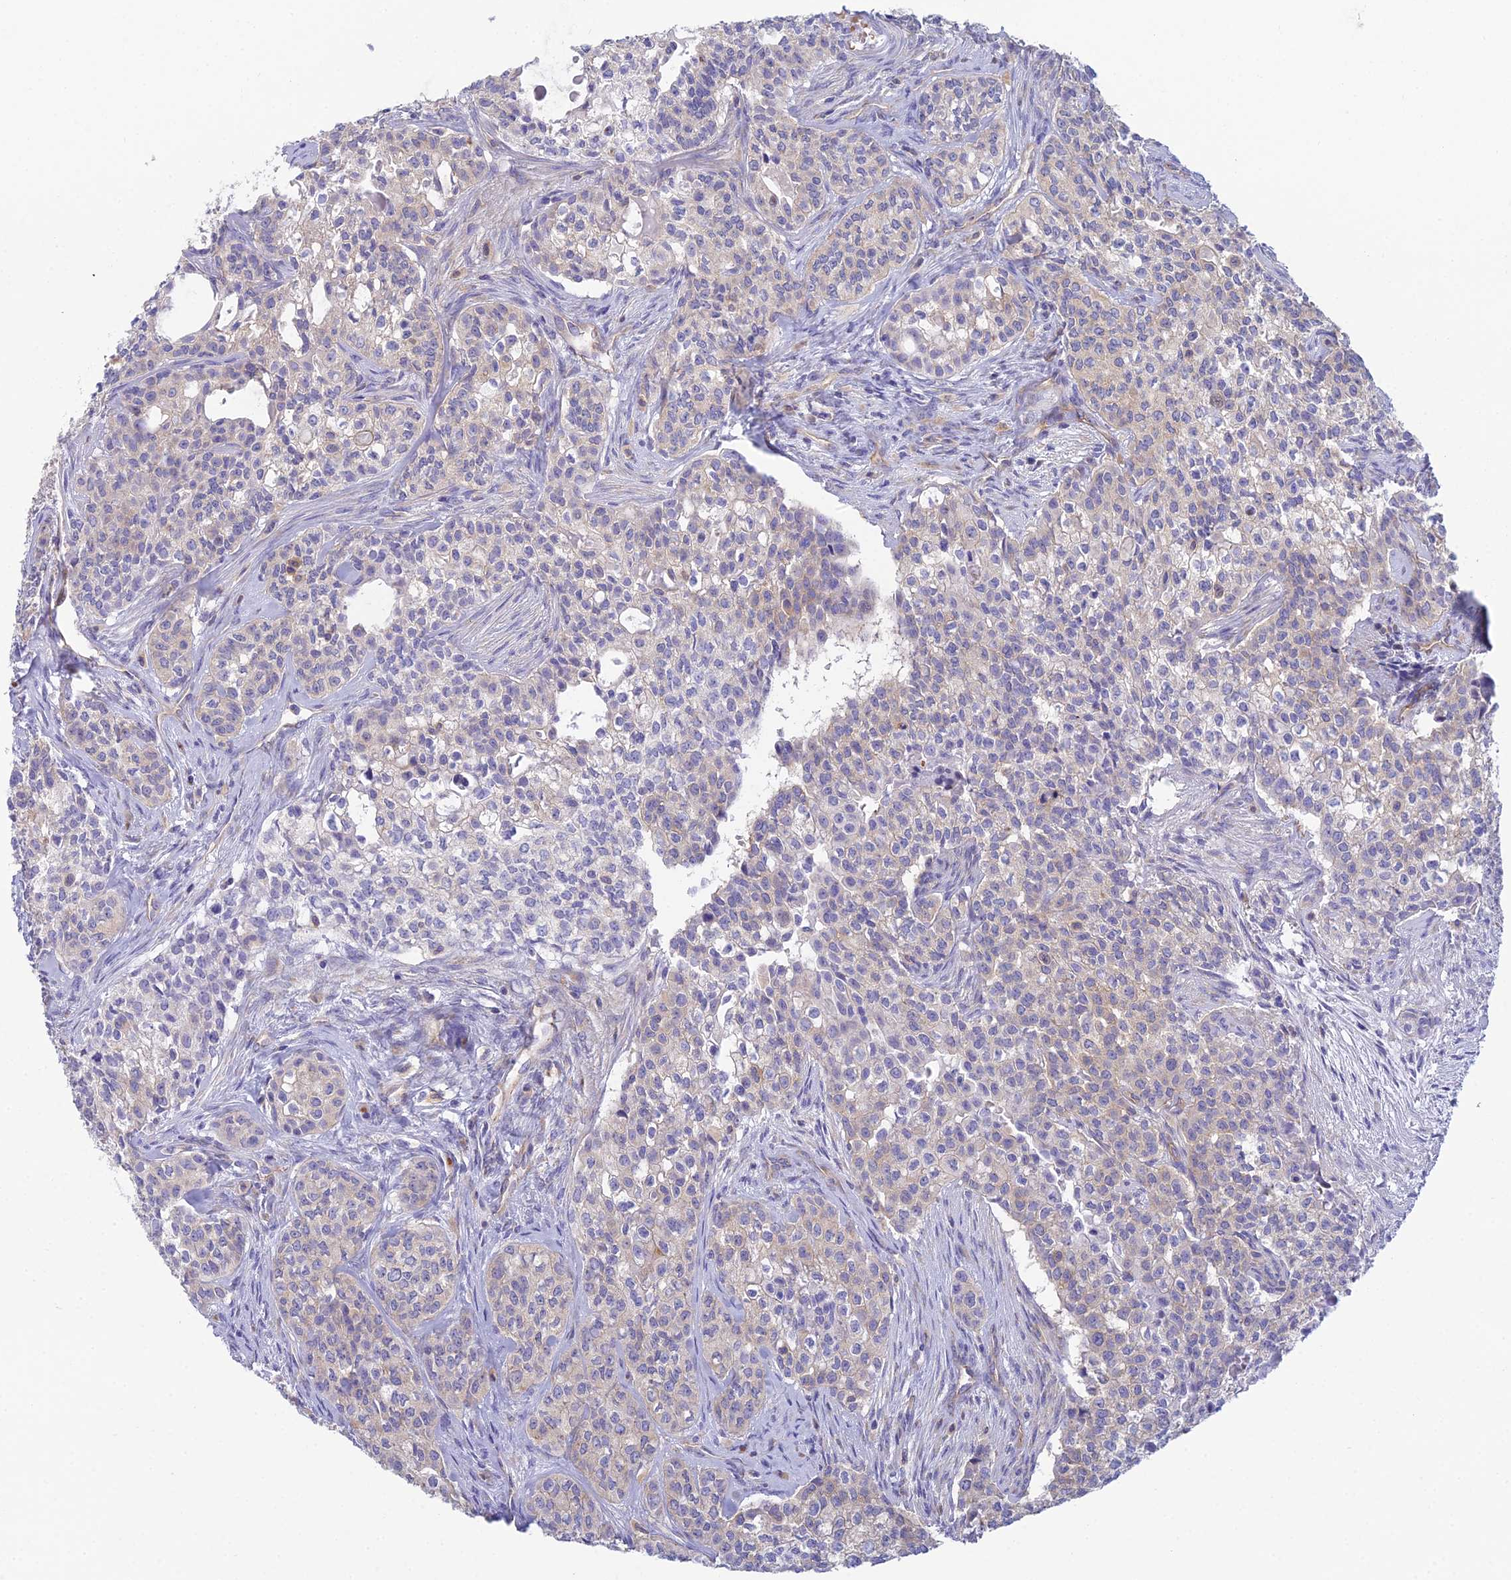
{"staining": {"intensity": "negative", "quantity": "none", "location": "none"}, "tissue": "head and neck cancer", "cell_type": "Tumor cells", "image_type": "cancer", "snomed": [{"axis": "morphology", "description": "Adenocarcinoma, NOS"}, {"axis": "topography", "description": "Head-Neck"}], "caption": "Tumor cells are negative for brown protein staining in head and neck cancer. Nuclei are stained in blue.", "gene": "ZNF564", "patient": {"sex": "male", "age": 81}}